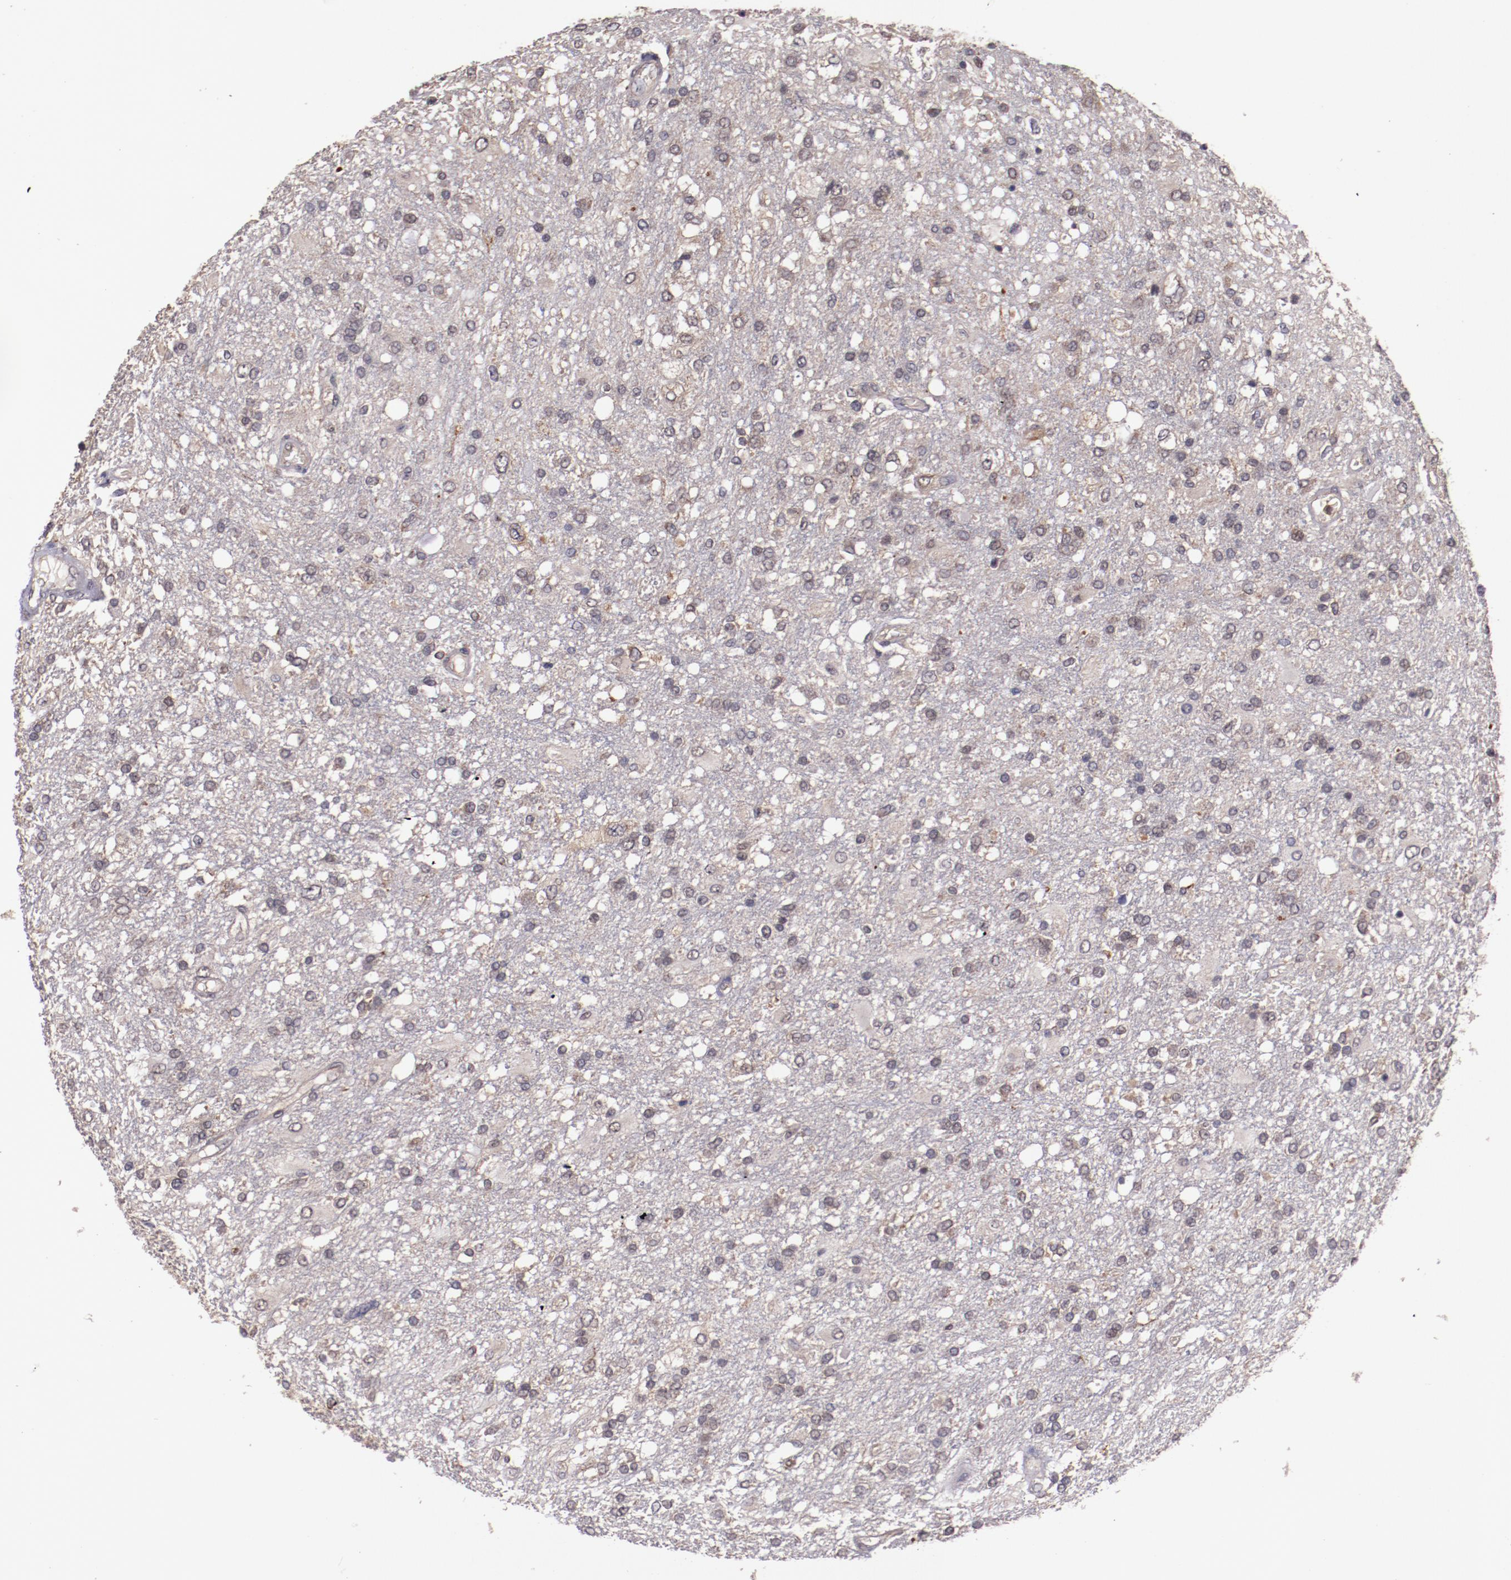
{"staining": {"intensity": "moderate", "quantity": "25%-75%", "location": "cytoplasmic/membranous"}, "tissue": "glioma", "cell_type": "Tumor cells", "image_type": "cancer", "snomed": [{"axis": "morphology", "description": "Glioma, malignant, High grade"}, {"axis": "topography", "description": "Cerebral cortex"}], "caption": "Approximately 25%-75% of tumor cells in glioma display moderate cytoplasmic/membranous protein positivity as visualized by brown immunohistochemical staining.", "gene": "FTSJ1", "patient": {"sex": "male", "age": 79}}